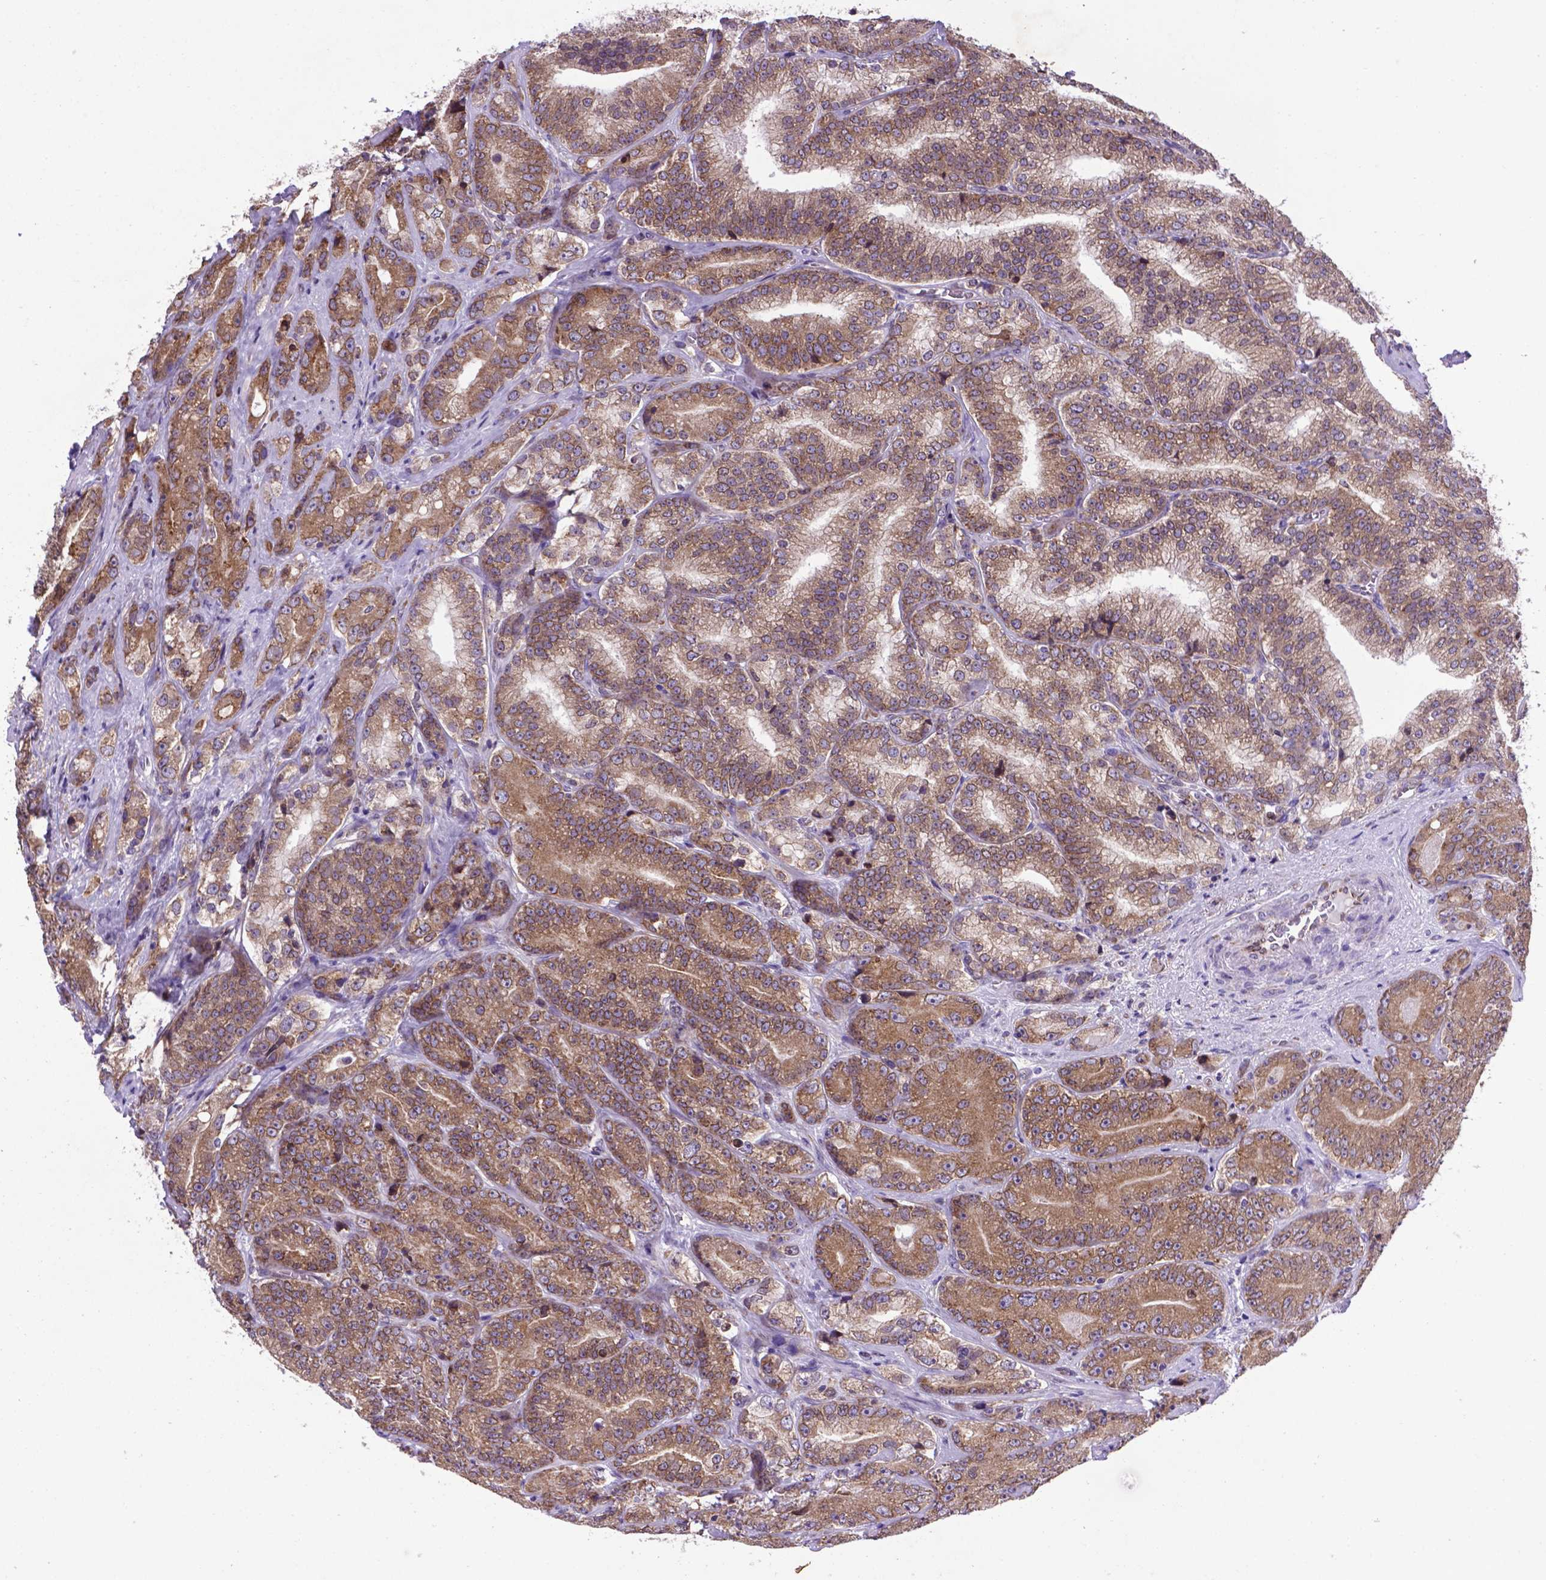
{"staining": {"intensity": "moderate", "quantity": "25%-75%", "location": "cytoplasmic/membranous"}, "tissue": "prostate cancer", "cell_type": "Tumor cells", "image_type": "cancer", "snomed": [{"axis": "morphology", "description": "Adenocarcinoma, NOS"}, {"axis": "topography", "description": "Prostate"}], "caption": "Human adenocarcinoma (prostate) stained with a brown dye reveals moderate cytoplasmic/membranous positive staining in approximately 25%-75% of tumor cells.", "gene": "WDR83OS", "patient": {"sex": "male", "age": 63}}